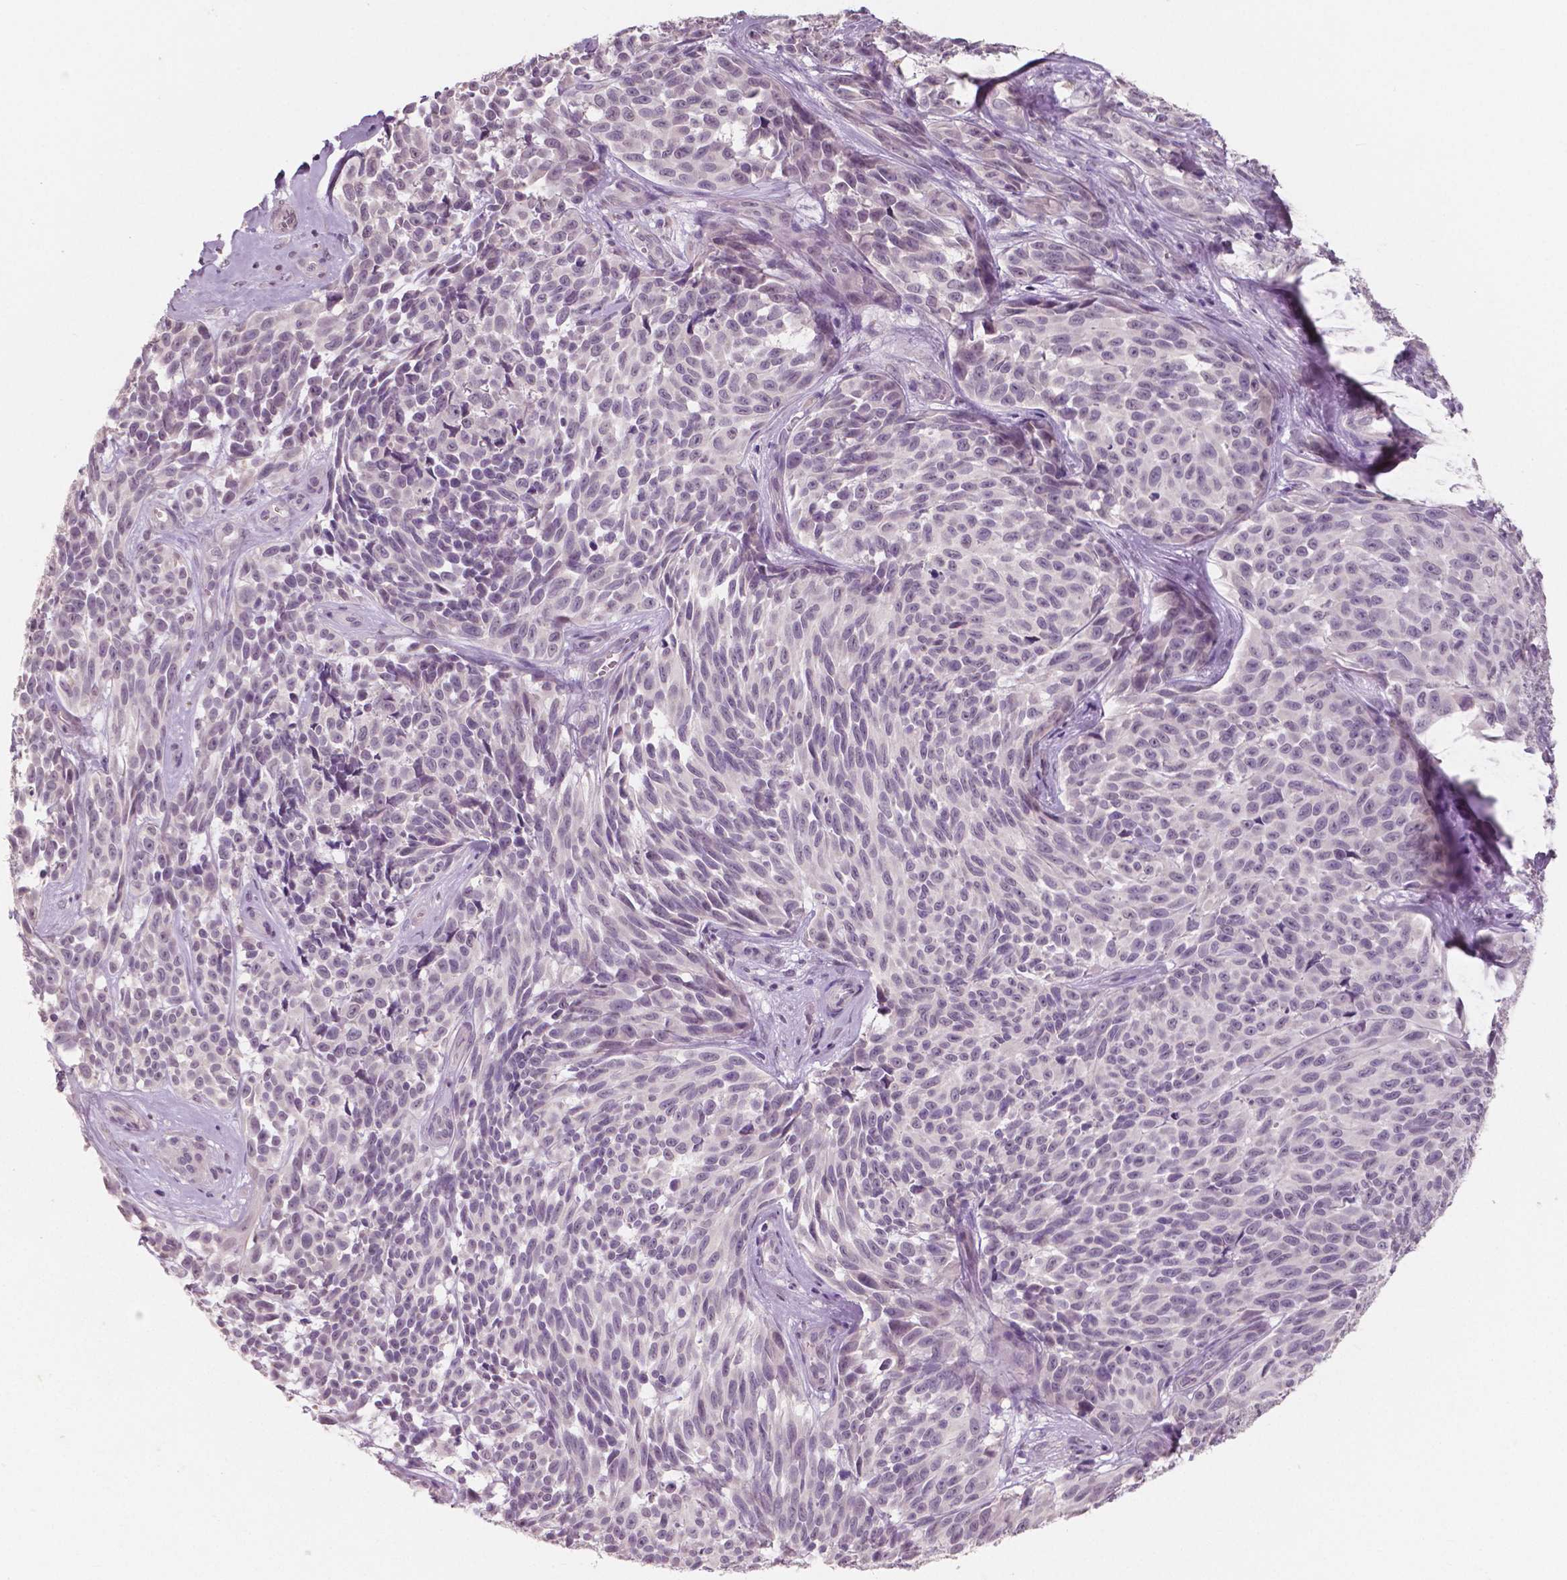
{"staining": {"intensity": "negative", "quantity": "none", "location": "none"}, "tissue": "melanoma", "cell_type": "Tumor cells", "image_type": "cancer", "snomed": [{"axis": "morphology", "description": "Malignant melanoma, NOS"}, {"axis": "topography", "description": "Skin"}], "caption": "Immunohistochemistry of human melanoma displays no staining in tumor cells. (DAB immunohistochemistry (IHC), high magnification).", "gene": "RNASE7", "patient": {"sex": "female", "age": 88}}